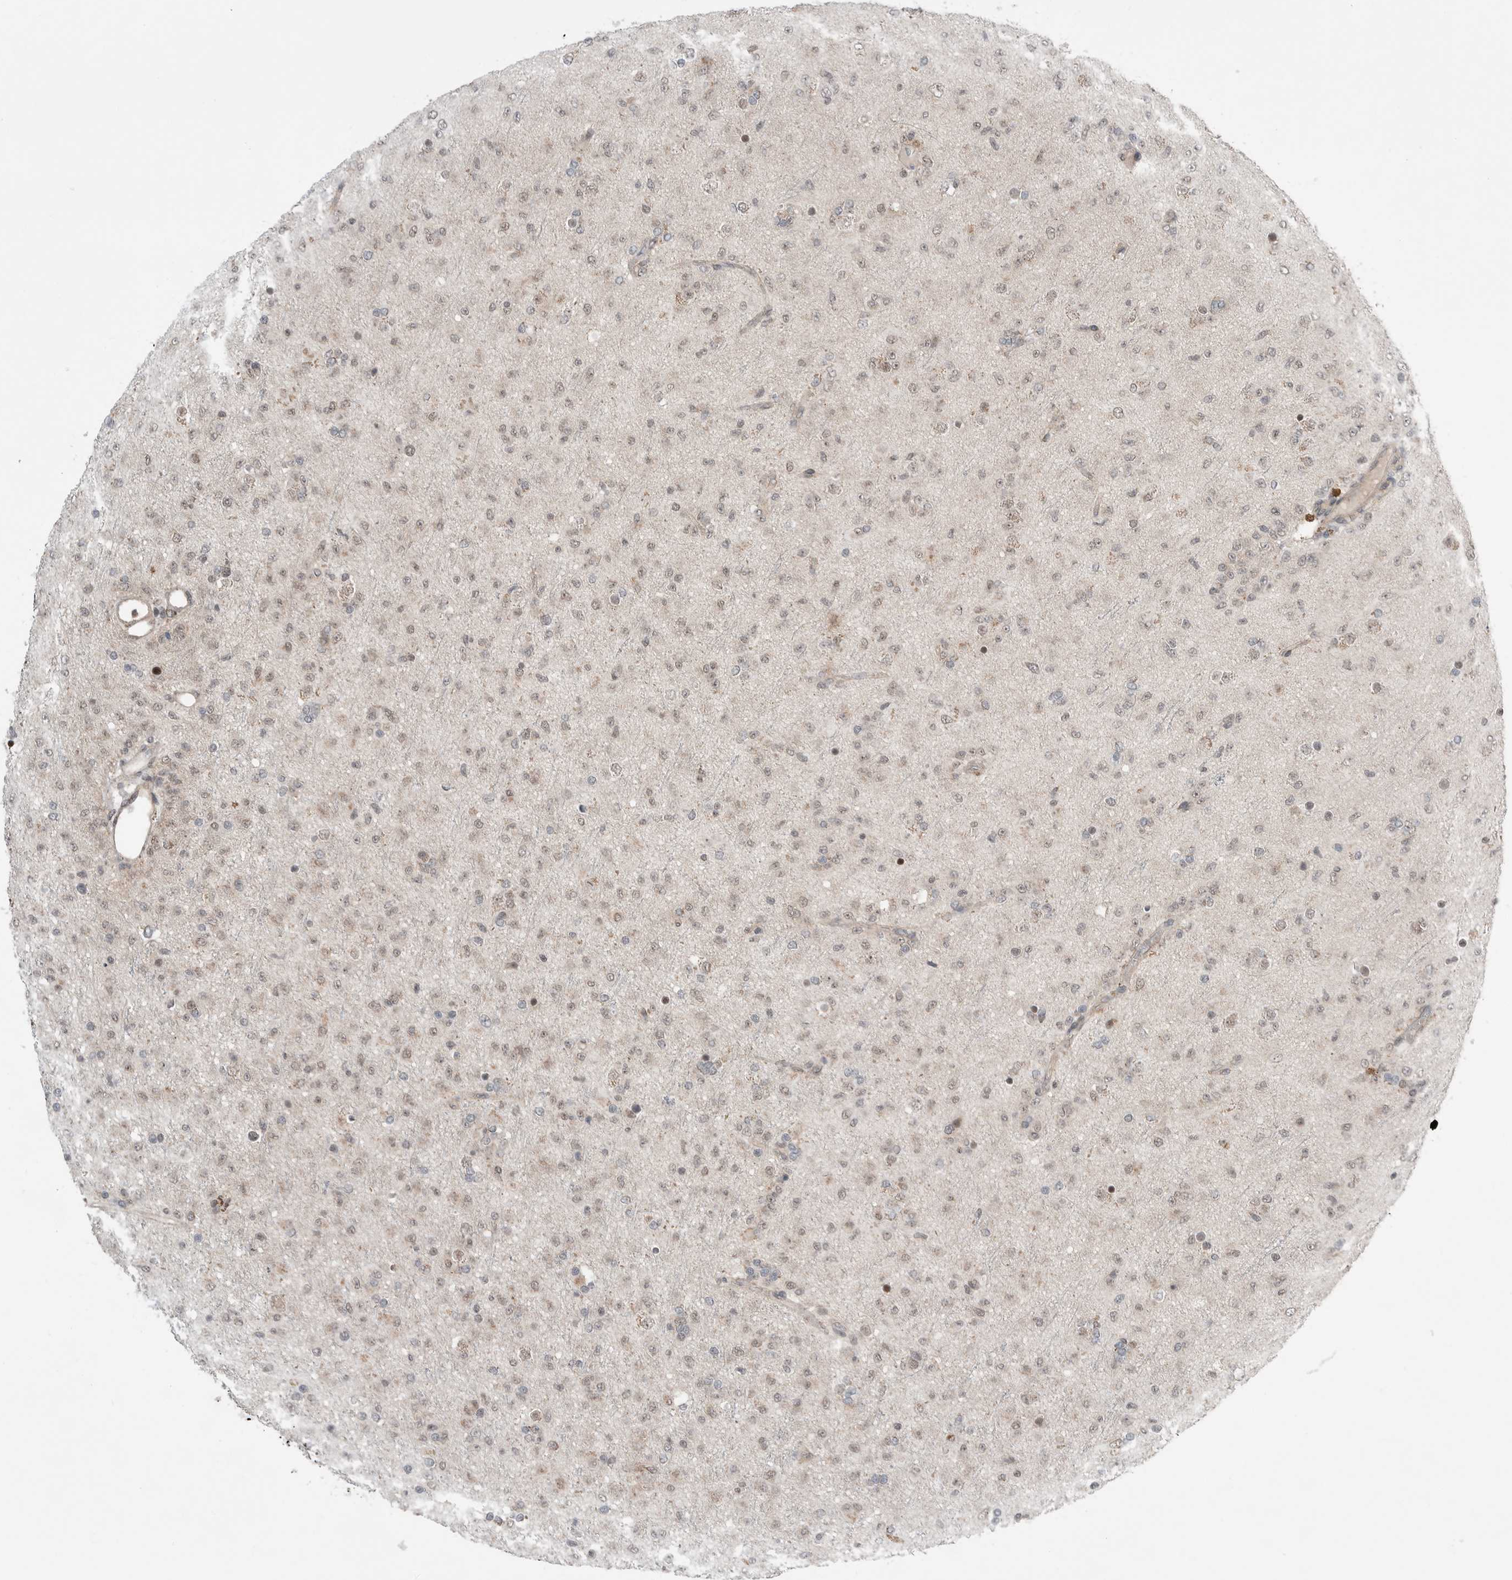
{"staining": {"intensity": "weak", "quantity": "25%-75%", "location": "nuclear"}, "tissue": "glioma", "cell_type": "Tumor cells", "image_type": "cancer", "snomed": [{"axis": "morphology", "description": "Glioma, malignant, Low grade"}, {"axis": "topography", "description": "Brain"}], "caption": "Human glioma stained with a brown dye reveals weak nuclear positive expression in about 25%-75% of tumor cells.", "gene": "NTAQ1", "patient": {"sex": "male", "age": 65}}